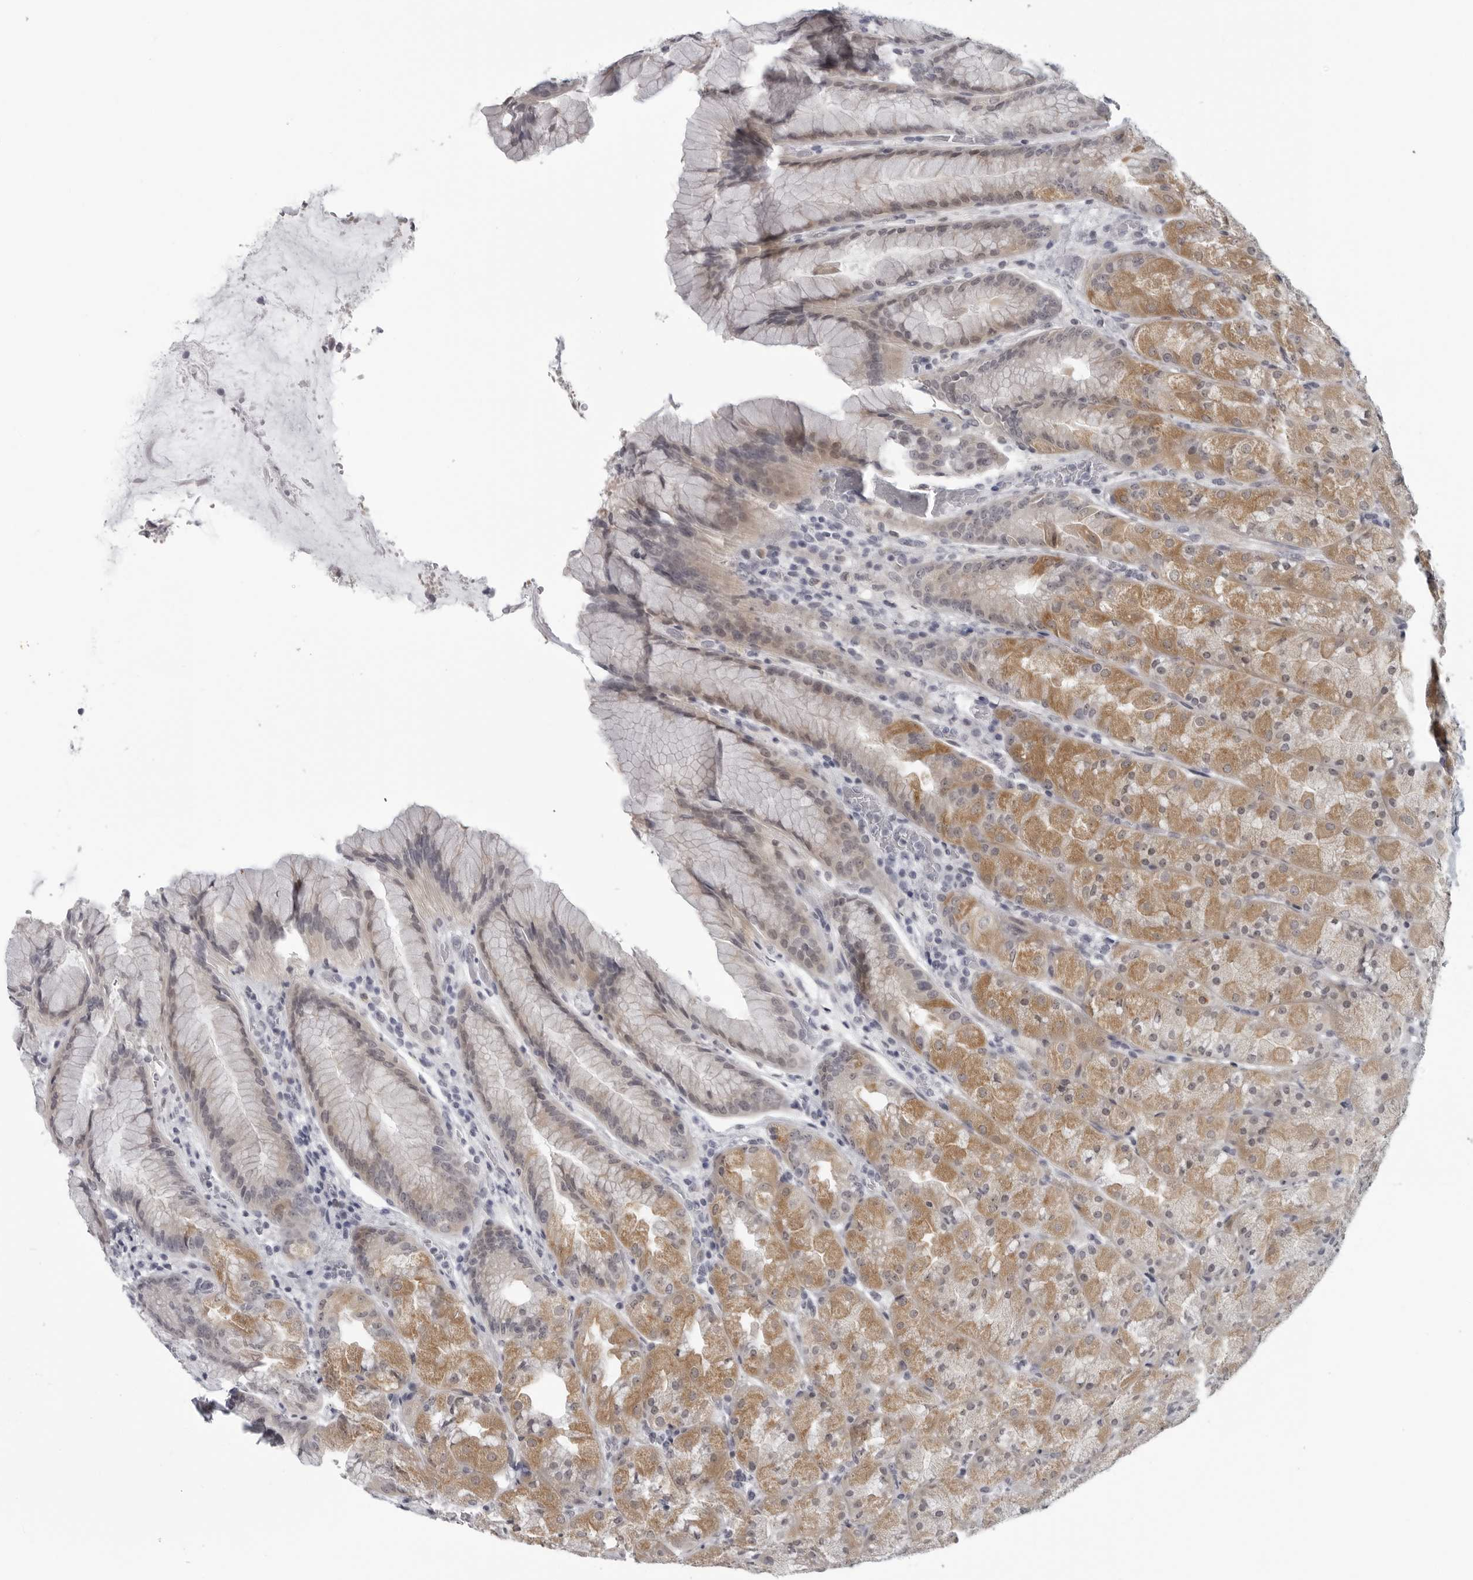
{"staining": {"intensity": "moderate", "quantity": "25%-75%", "location": "cytoplasmic/membranous"}, "tissue": "stomach", "cell_type": "Glandular cells", "image_type": "normal", "snomed": [{"axis": "morphology", "description": "Normal tissue, NOS"}, {"axis": "topography", "description": "Stomach, upper"}, {"axis": "topography", "description": "Stomach"}], "caption": "Moderate cytoplasmic/membranous expression is appreciated in about 25%-75% of glandular cells in normal stomach.", "gene": "OPLAH", "patient": {"sex": "male", "age": 48}}